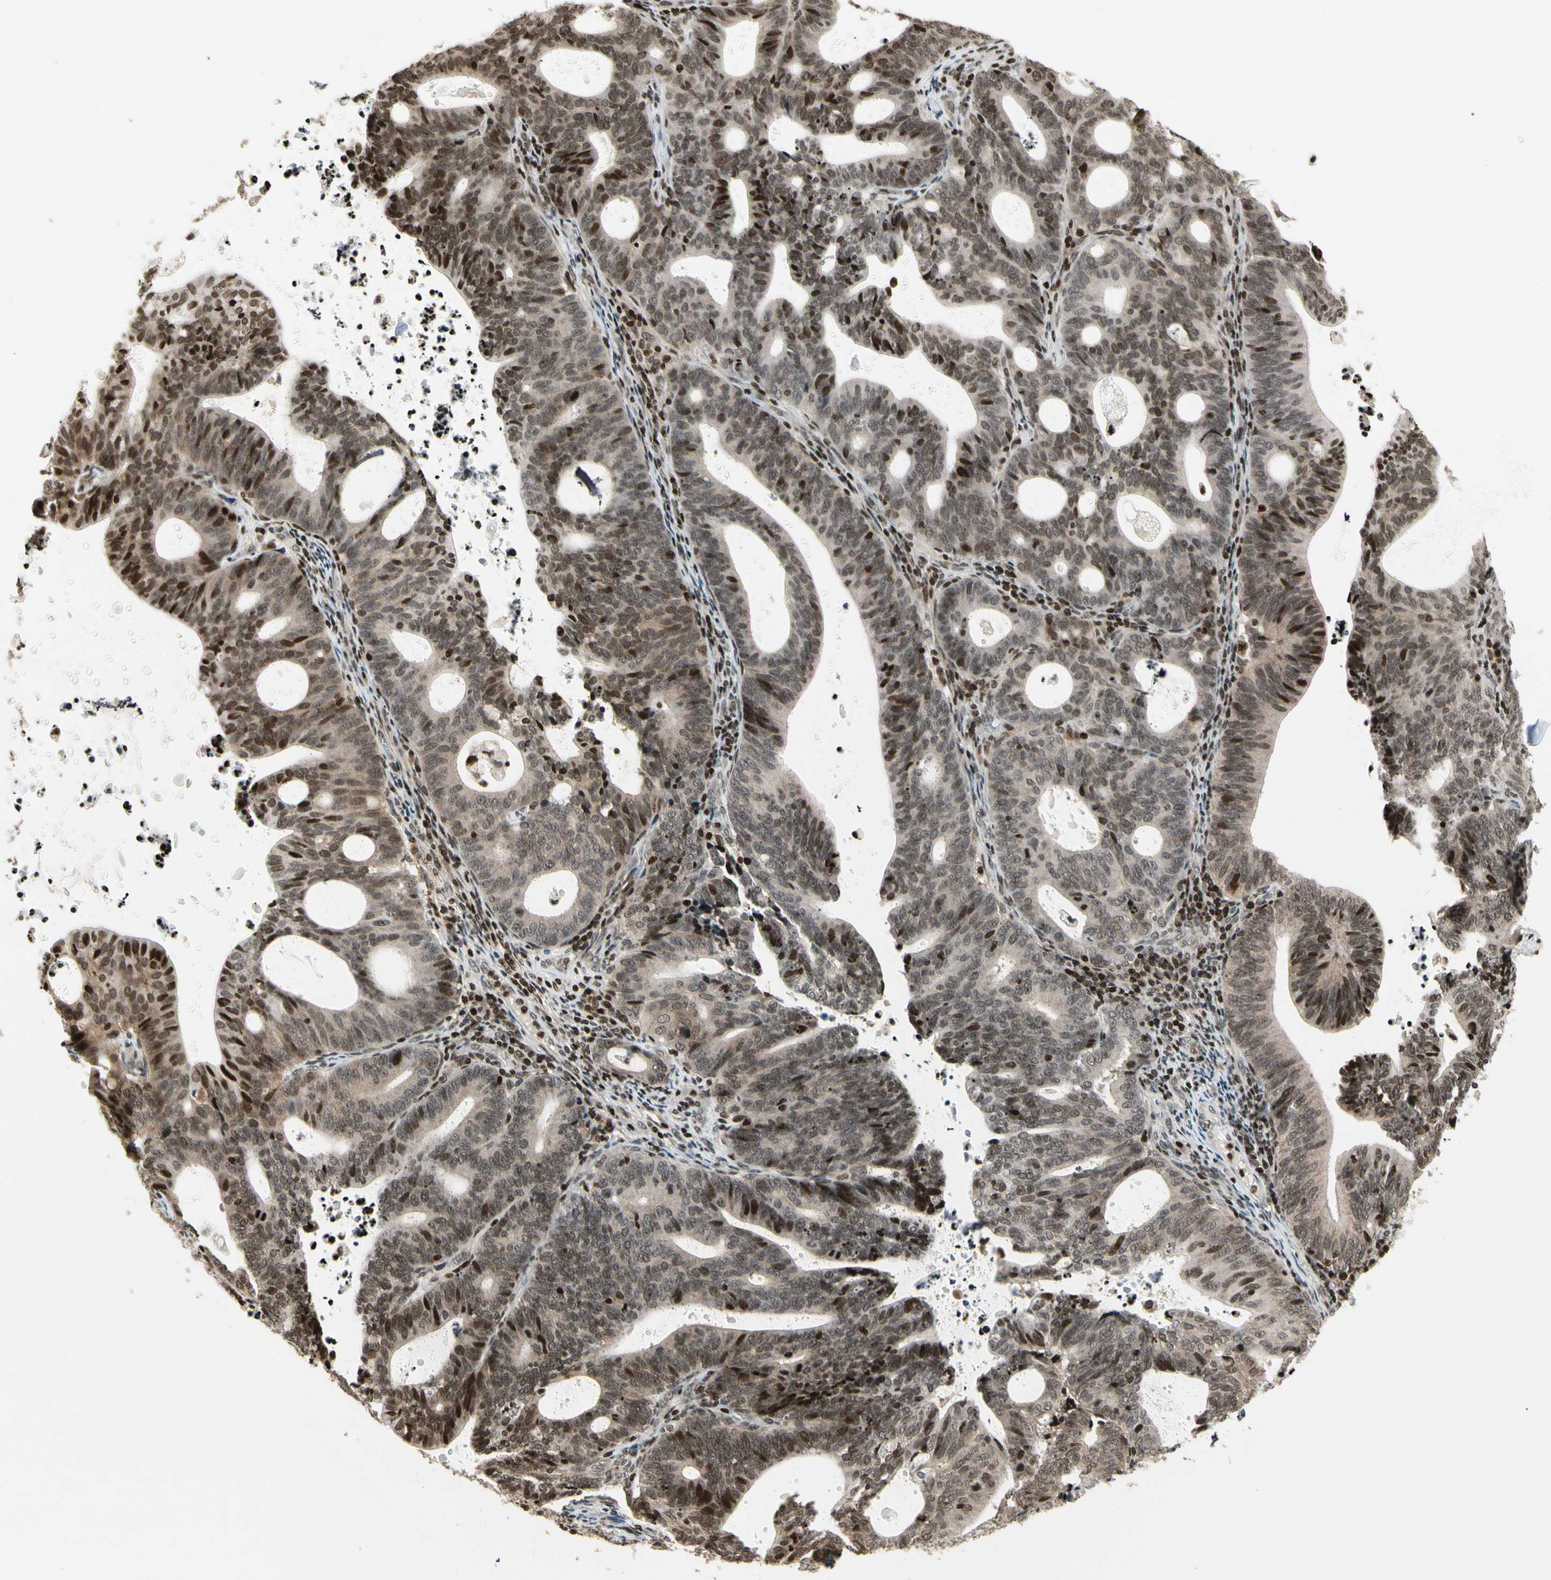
{"staining": {"intensity": "moderate", "quantity": ">75%", "location": "nuclear"}, "tissue": "endometrial cancer", "cell_type": "Tumor cells", "image_type": "cancer", "snomed": [{"axis": "morphology", "description": "Adenocarcinoma, NOS"}, {"axis": "topography", "description": "Uterus"}], "caption": "Endometrial cancer stained for a protein shows moderate nuclear positivity in tumor cells. (Brightfield microscopy of DAB IHC at high magnification).", "gene": "TSHZ3", "patient": {"sex": "female", "age": 83}}